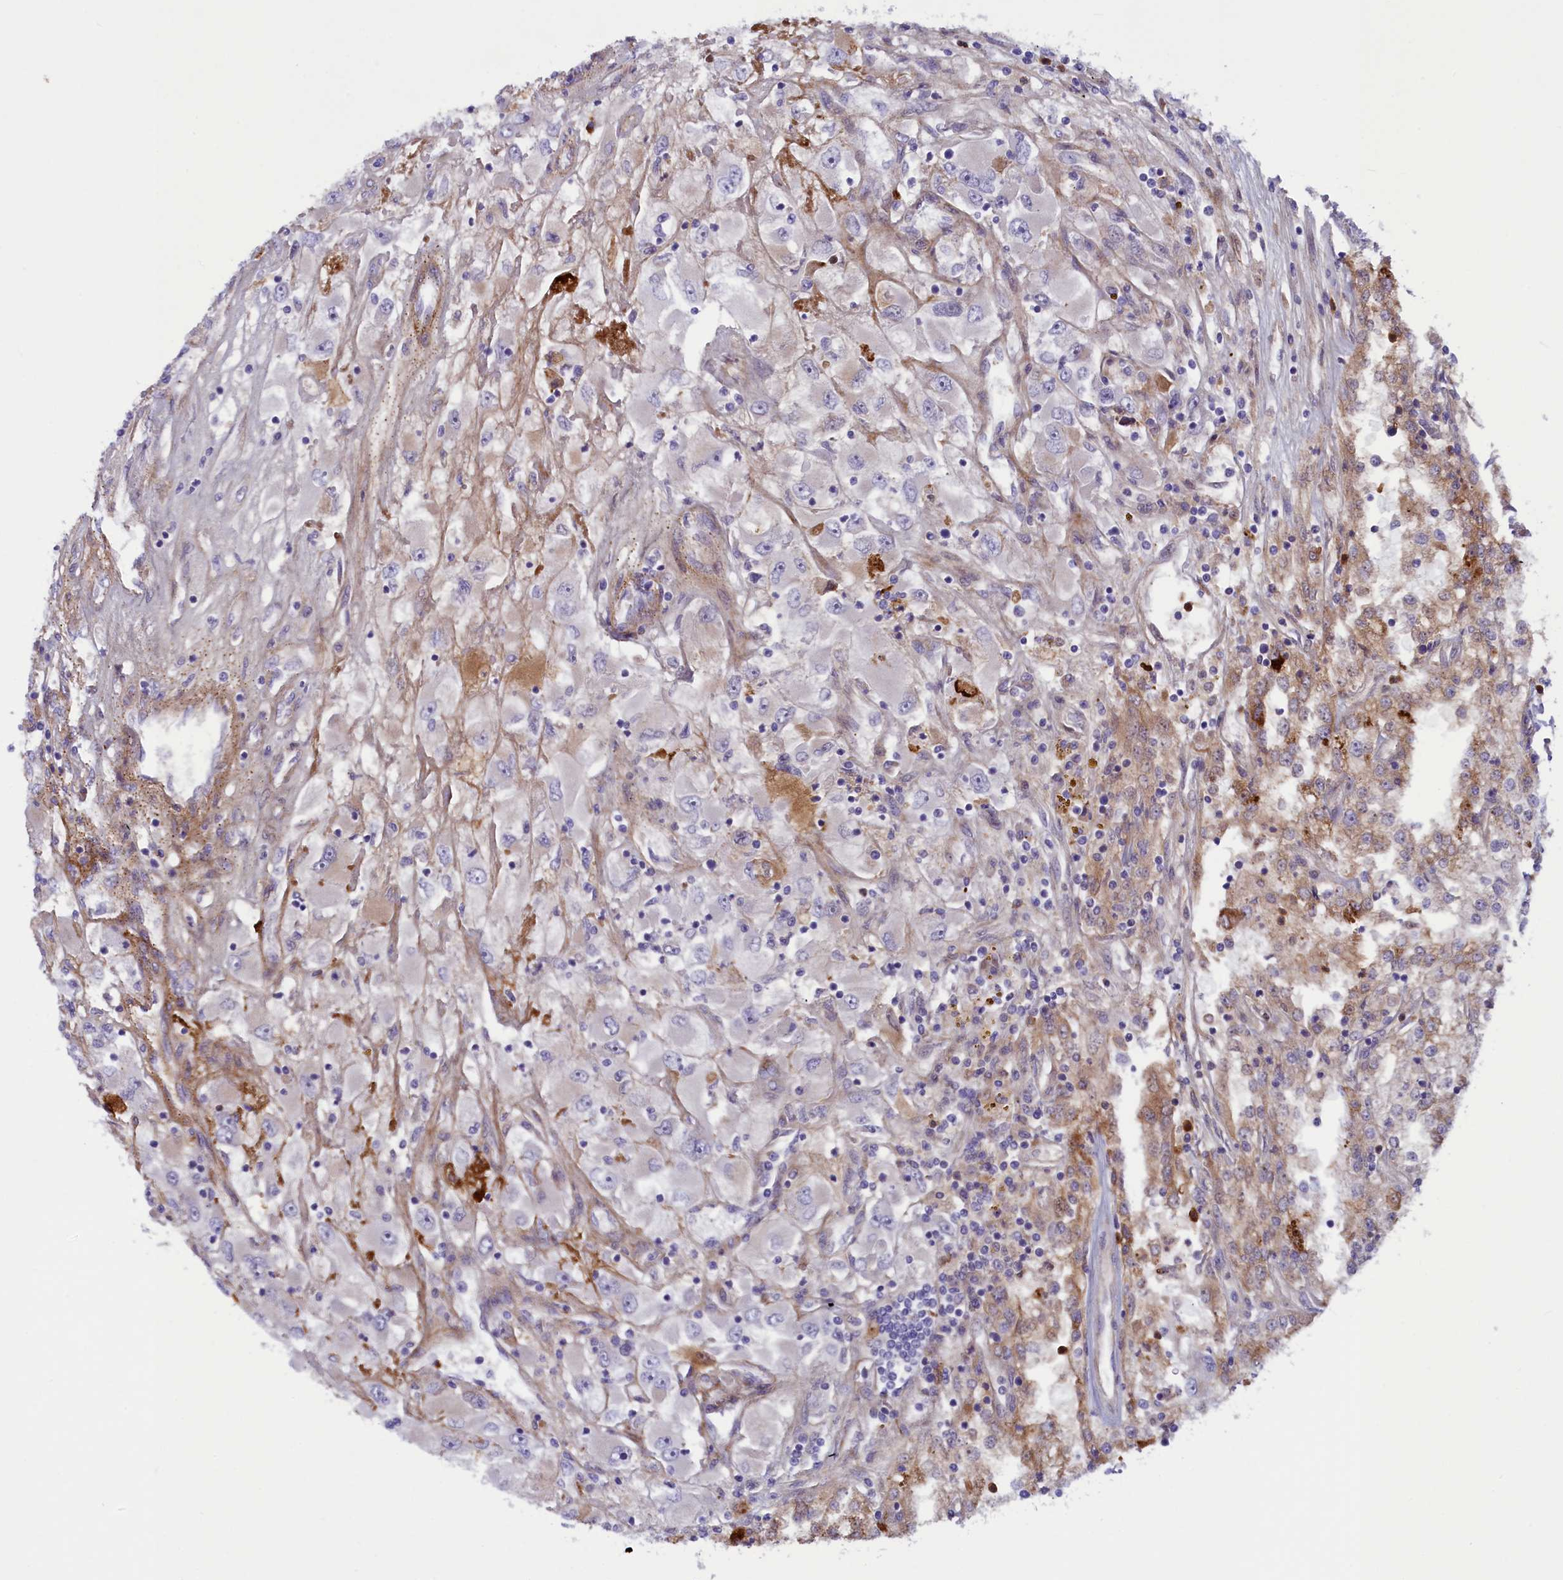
{"staining": {"intensity": "moderate", "quantity": "<25%", "location": "cytoplasmic/membranous"}, "tissue": "renal cancer", "cell_type": "Tumor cells", "image_type": "cancer", "snomed": [{"axis": "morphology", "description": "Adenocarcinoma, NOS"}, {"axis": "topography", "description": "Kidney"}], "caption": "Immunohistochemical staining of human renal cancer reveals moderate cytoplasmic/membranous protein positivity in approximately <25% of tumor cells.", "gene": "LOXL1", "patient": {"sex": "female", "age": 52}}